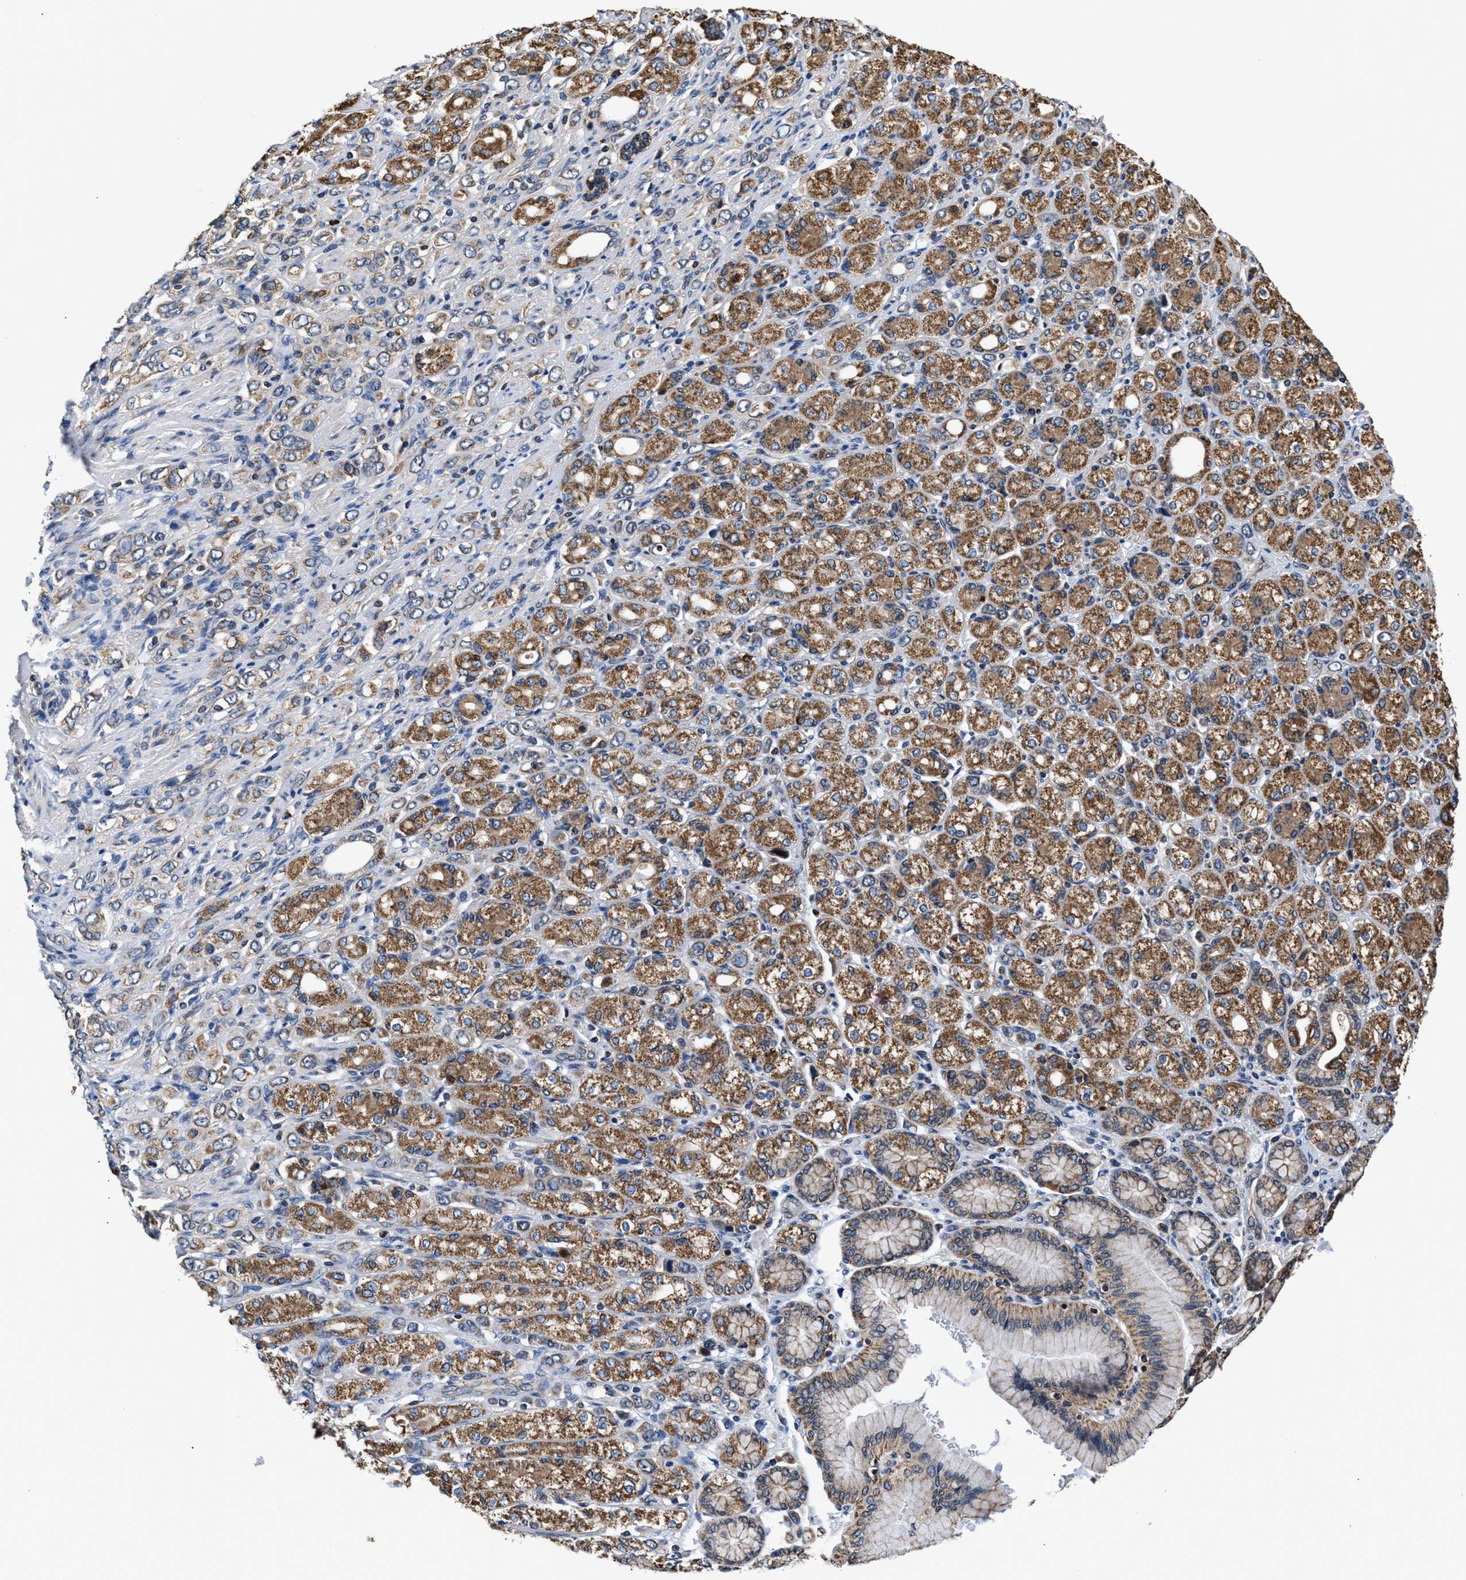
{"staining": {"intensity": "weak", "quantity": ">75%", "location": "cytoplasmic/membranous"}, "tissue": "stomach cancer", "cell_type": "Tumor cells", "image_type": "cancer", "snomed": [{"axis": "morphology", "description": "Adenocarcinoma, NOS"}, {"axis": "topography", "description": "Stomach"}], "caption": "Immunohistochemical staining of human stomach cancer (adenocarcinoma) displays low levels of weak cytoplasmic/membranous positivity in about >75% of tumor cells.", "gene": "ACLY", "patient": {"sex": "female", "age": 65}}